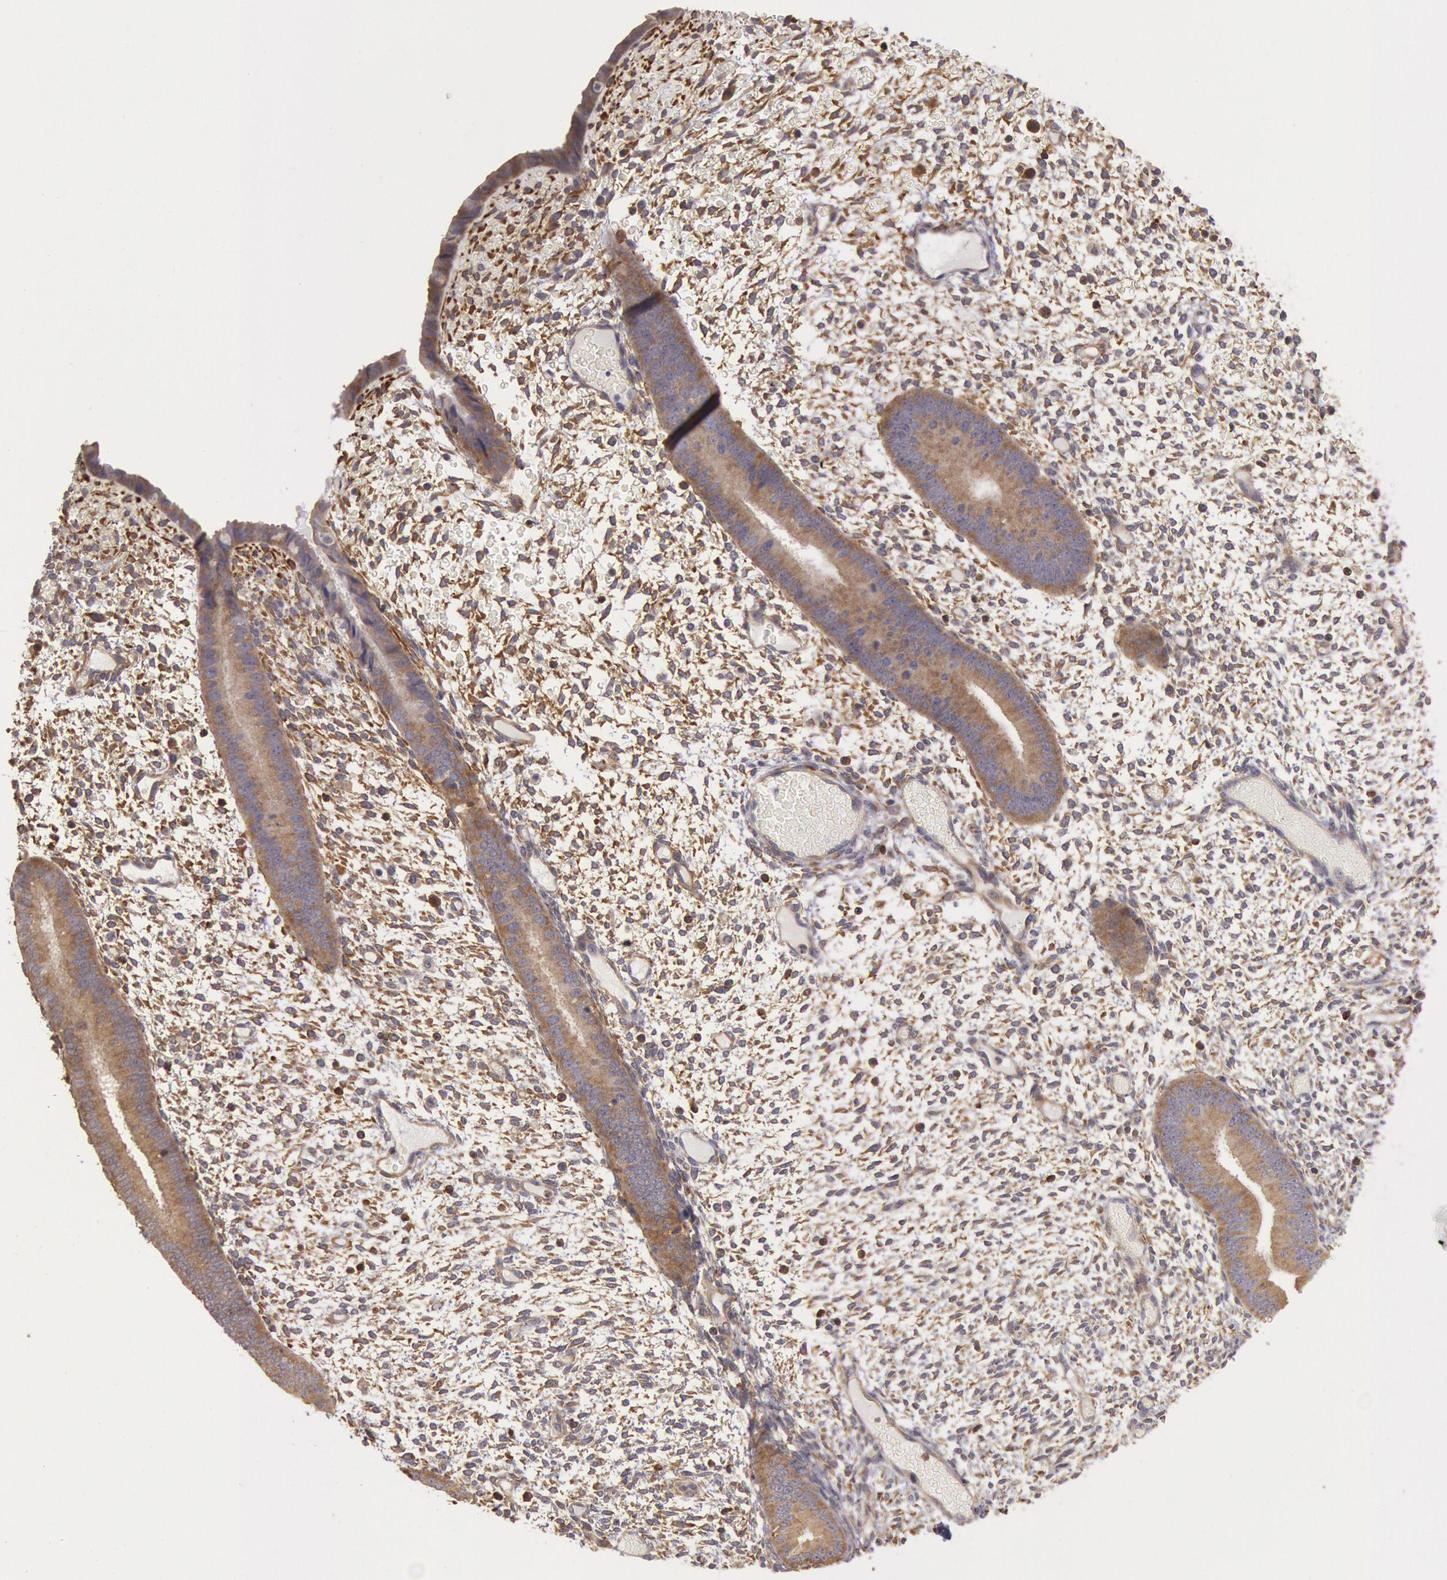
{"staining": {"intensity": "moderate", "quantity": ">75%", "location": "cytoplasmic/membranous"}, "tissue": "endometrium", "cell_type": "Cells in endometrial stroma", "image_type": "normal", "snomed": [{"axis": "morphology", "description": "Normal tissue, NOS"}, {"axis": "topography", "description": "Endometrium"}], "caption": "A micrograph of endometrium stained for a protein displays moderate cytoplasmic/membranous brown staining in cells in endometrial stroma.", "gene": "NMT2", "patient": {"sex": "female", "age": 42}}